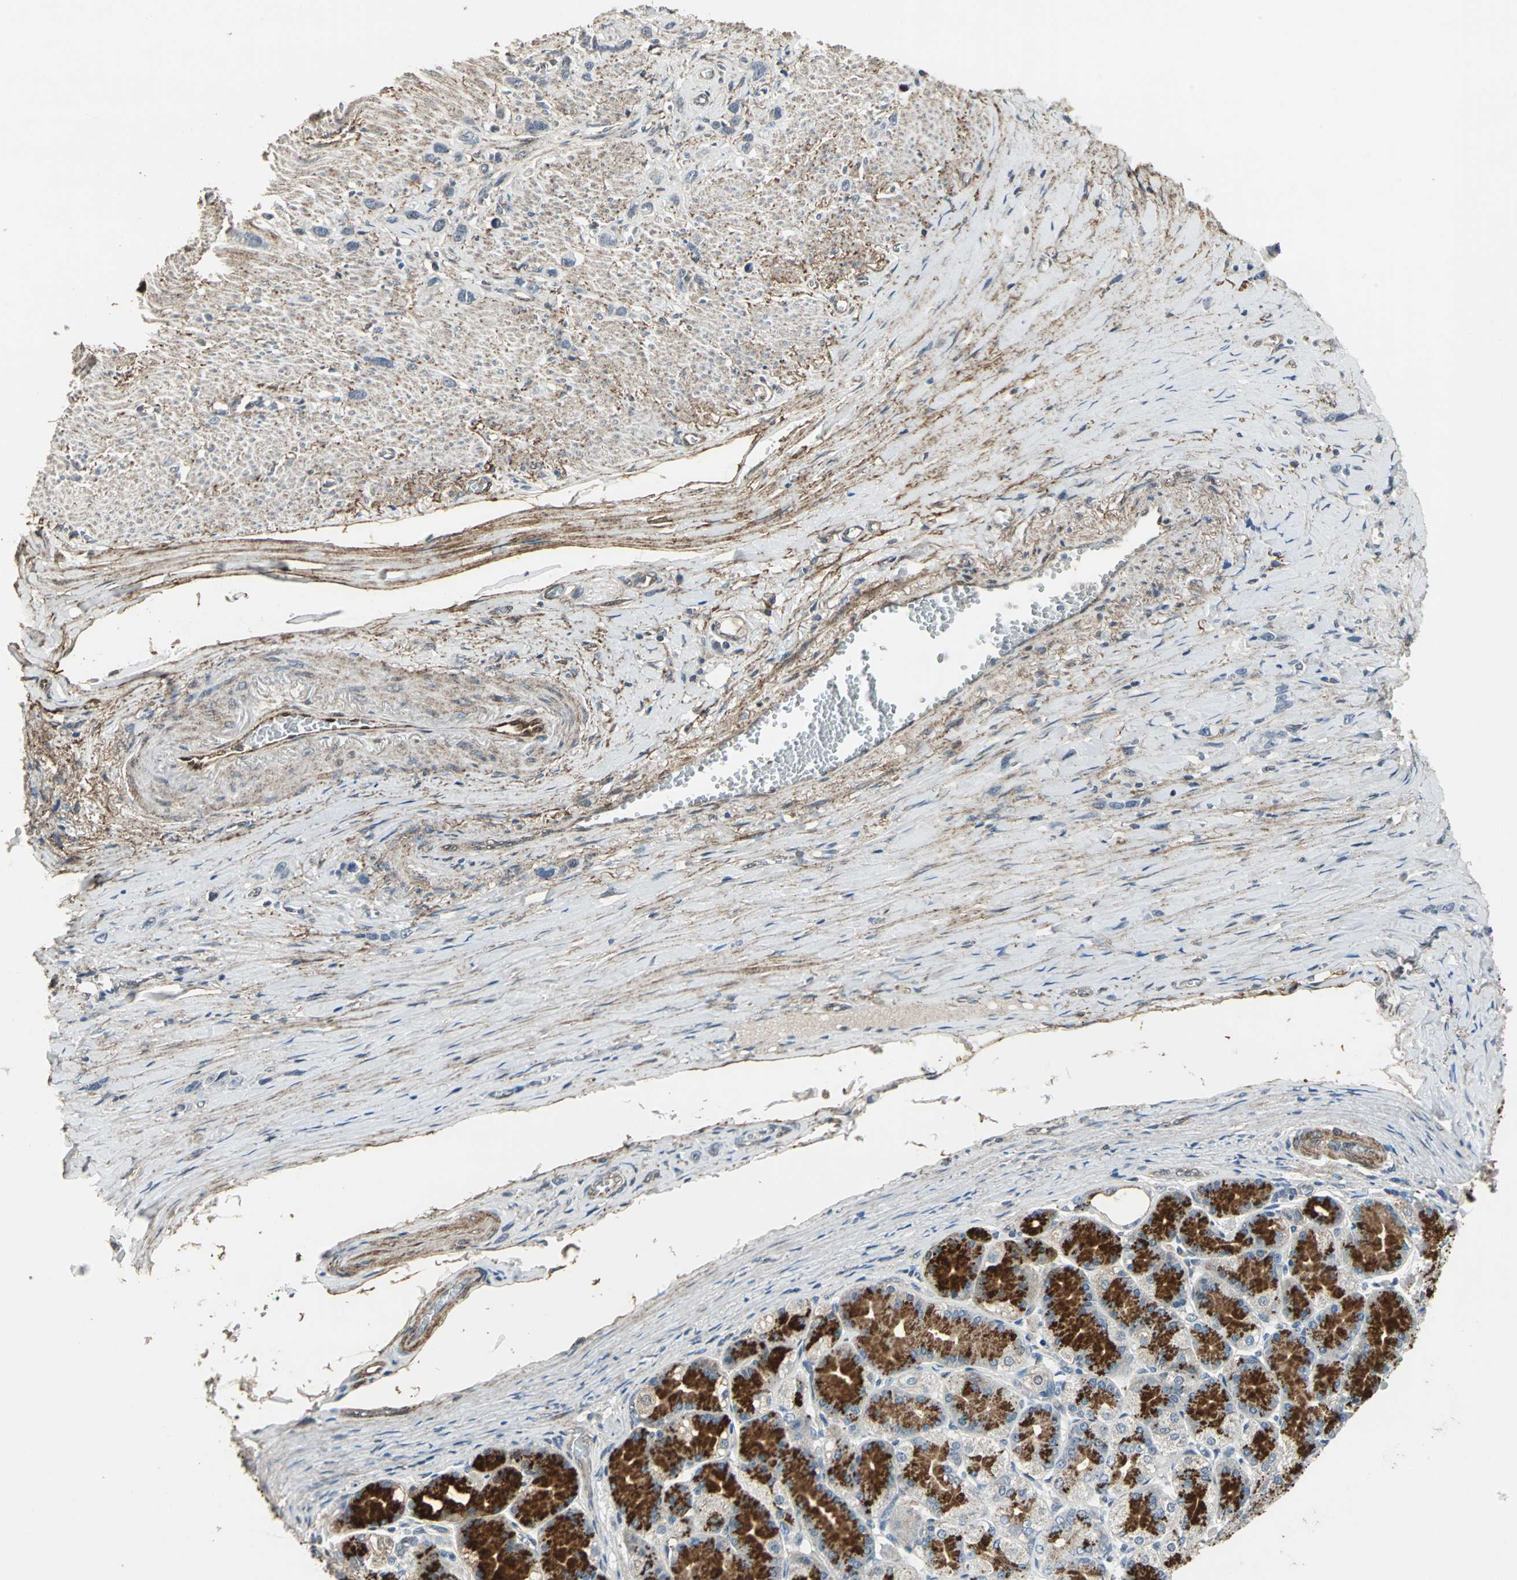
{"staining": {"intensity": "negative", "quantity": "none", "location": "none"}, "tissue": "stomach cancer", "cell_type": "Tumor cells", "image_type": "cancer", "snomed": [{"axis": "morphology", "description": "Normal tissue, NOS"}, {"axis": "morphology", "description": "Adenocarcinoma, NOS"}, {"axis": "morphology", "description": "Adenocarcinoma, High grade"}, {"axis": "topography", "description": "Stomach, upper"}, {"axis": "topography", "description": "Stomach"}], "caption": "High power microscopy image of an IHC photomicrograph of high-grade adenocarcinoma (stomach), revealing no significant expression in tumor cells.", "gene": "DNAJB4", "patient": {"sex": "female", "age": 65}}